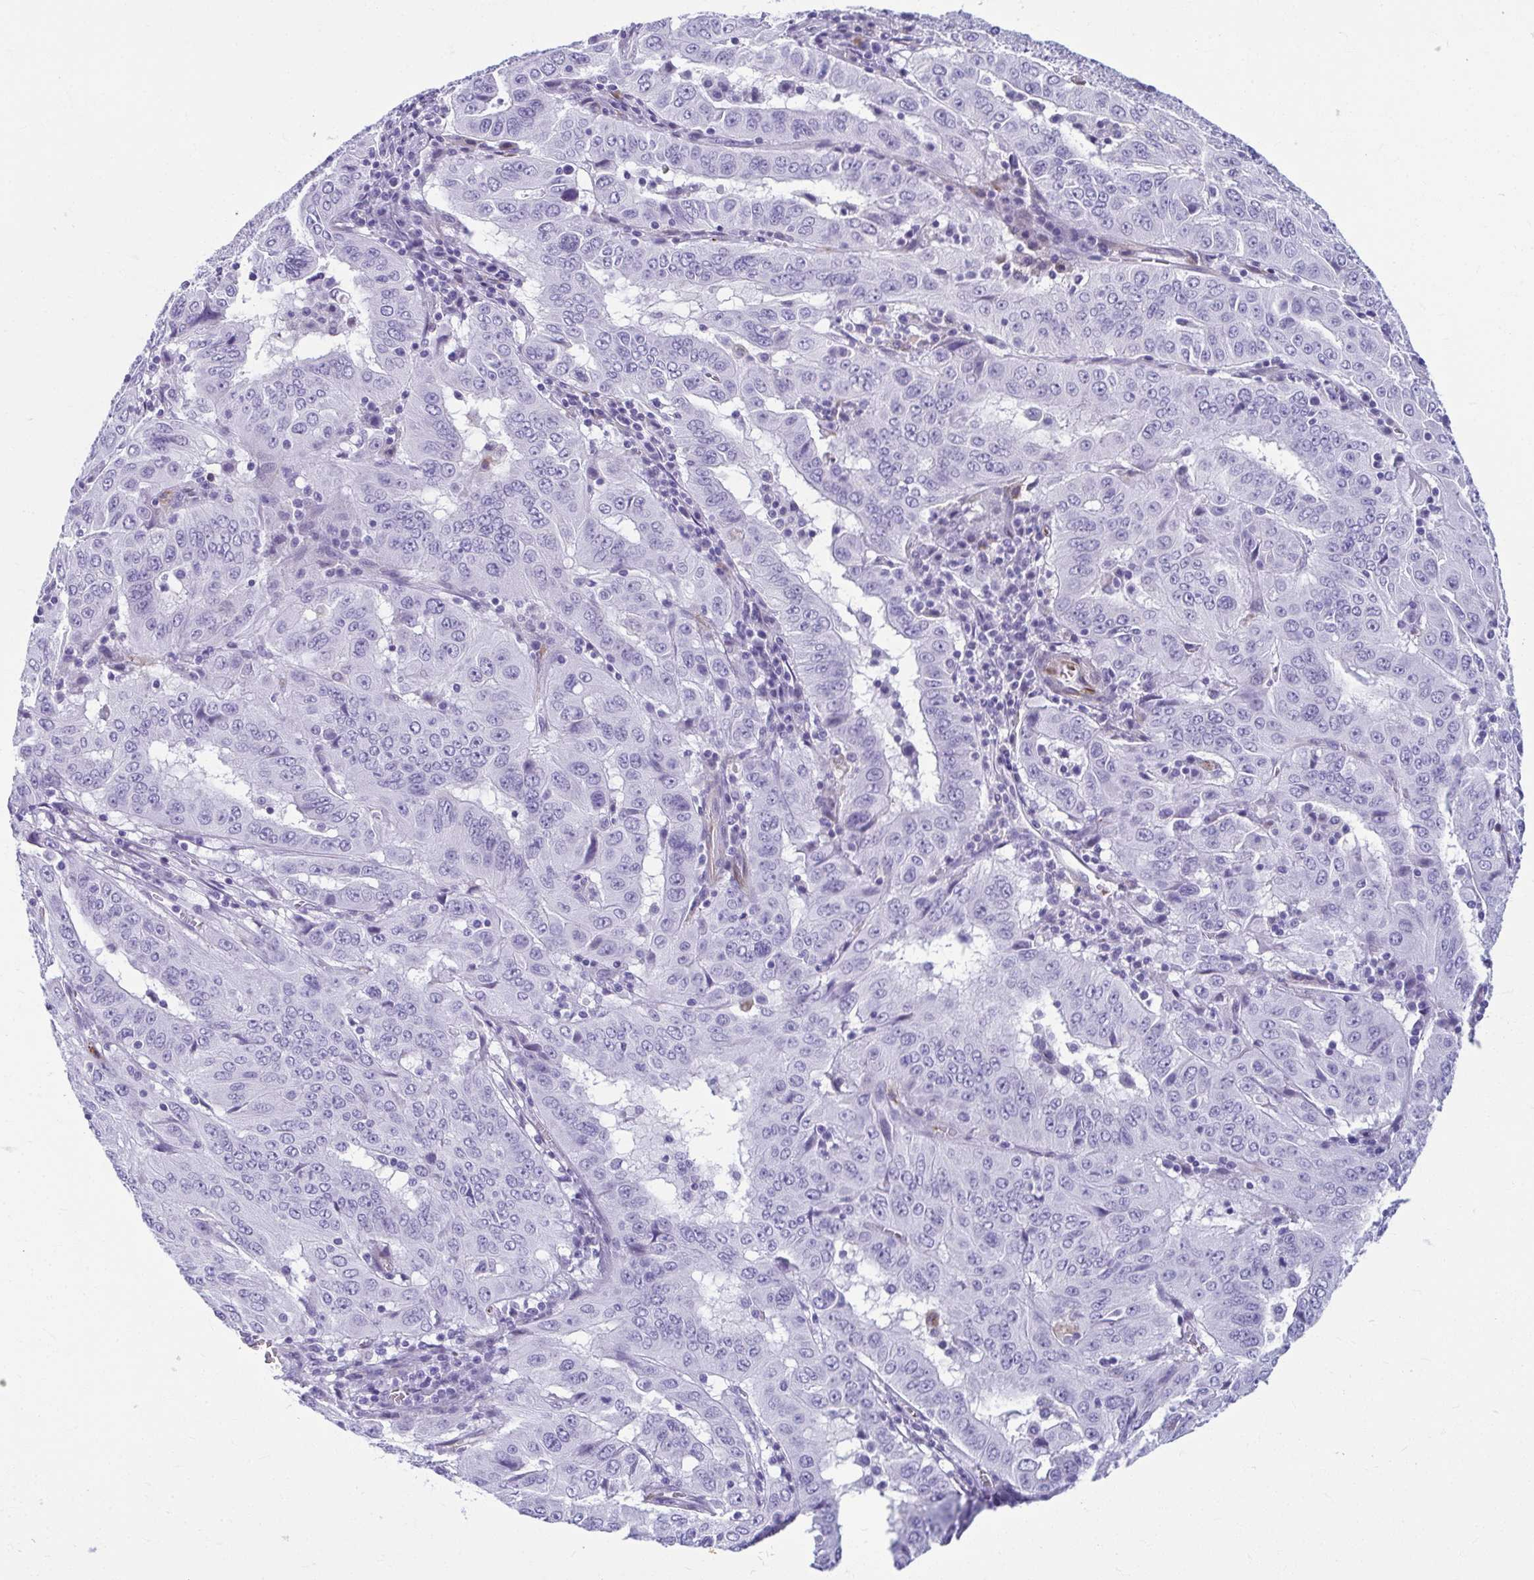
{"staining": {"intensity": "negative", "quantity": "none", "location": "none"}, "tissue": "pancreatic cancer", "cell_type": "Tumor cells", "image_type": "cancer", "snomed": [{"axis": "morphology", "description": "Adenocarcinoma, NOS"}, {"axis": "topography", "description": "Pancreas"}], "caption": "IHC photomicrograph of neoplastic tissue: pancreatic cancer stained with DAB displays no significant protein positivity in tumor cells.", "gene": "TCEAL3", "patient": {"sex": "male", "age": 63}}